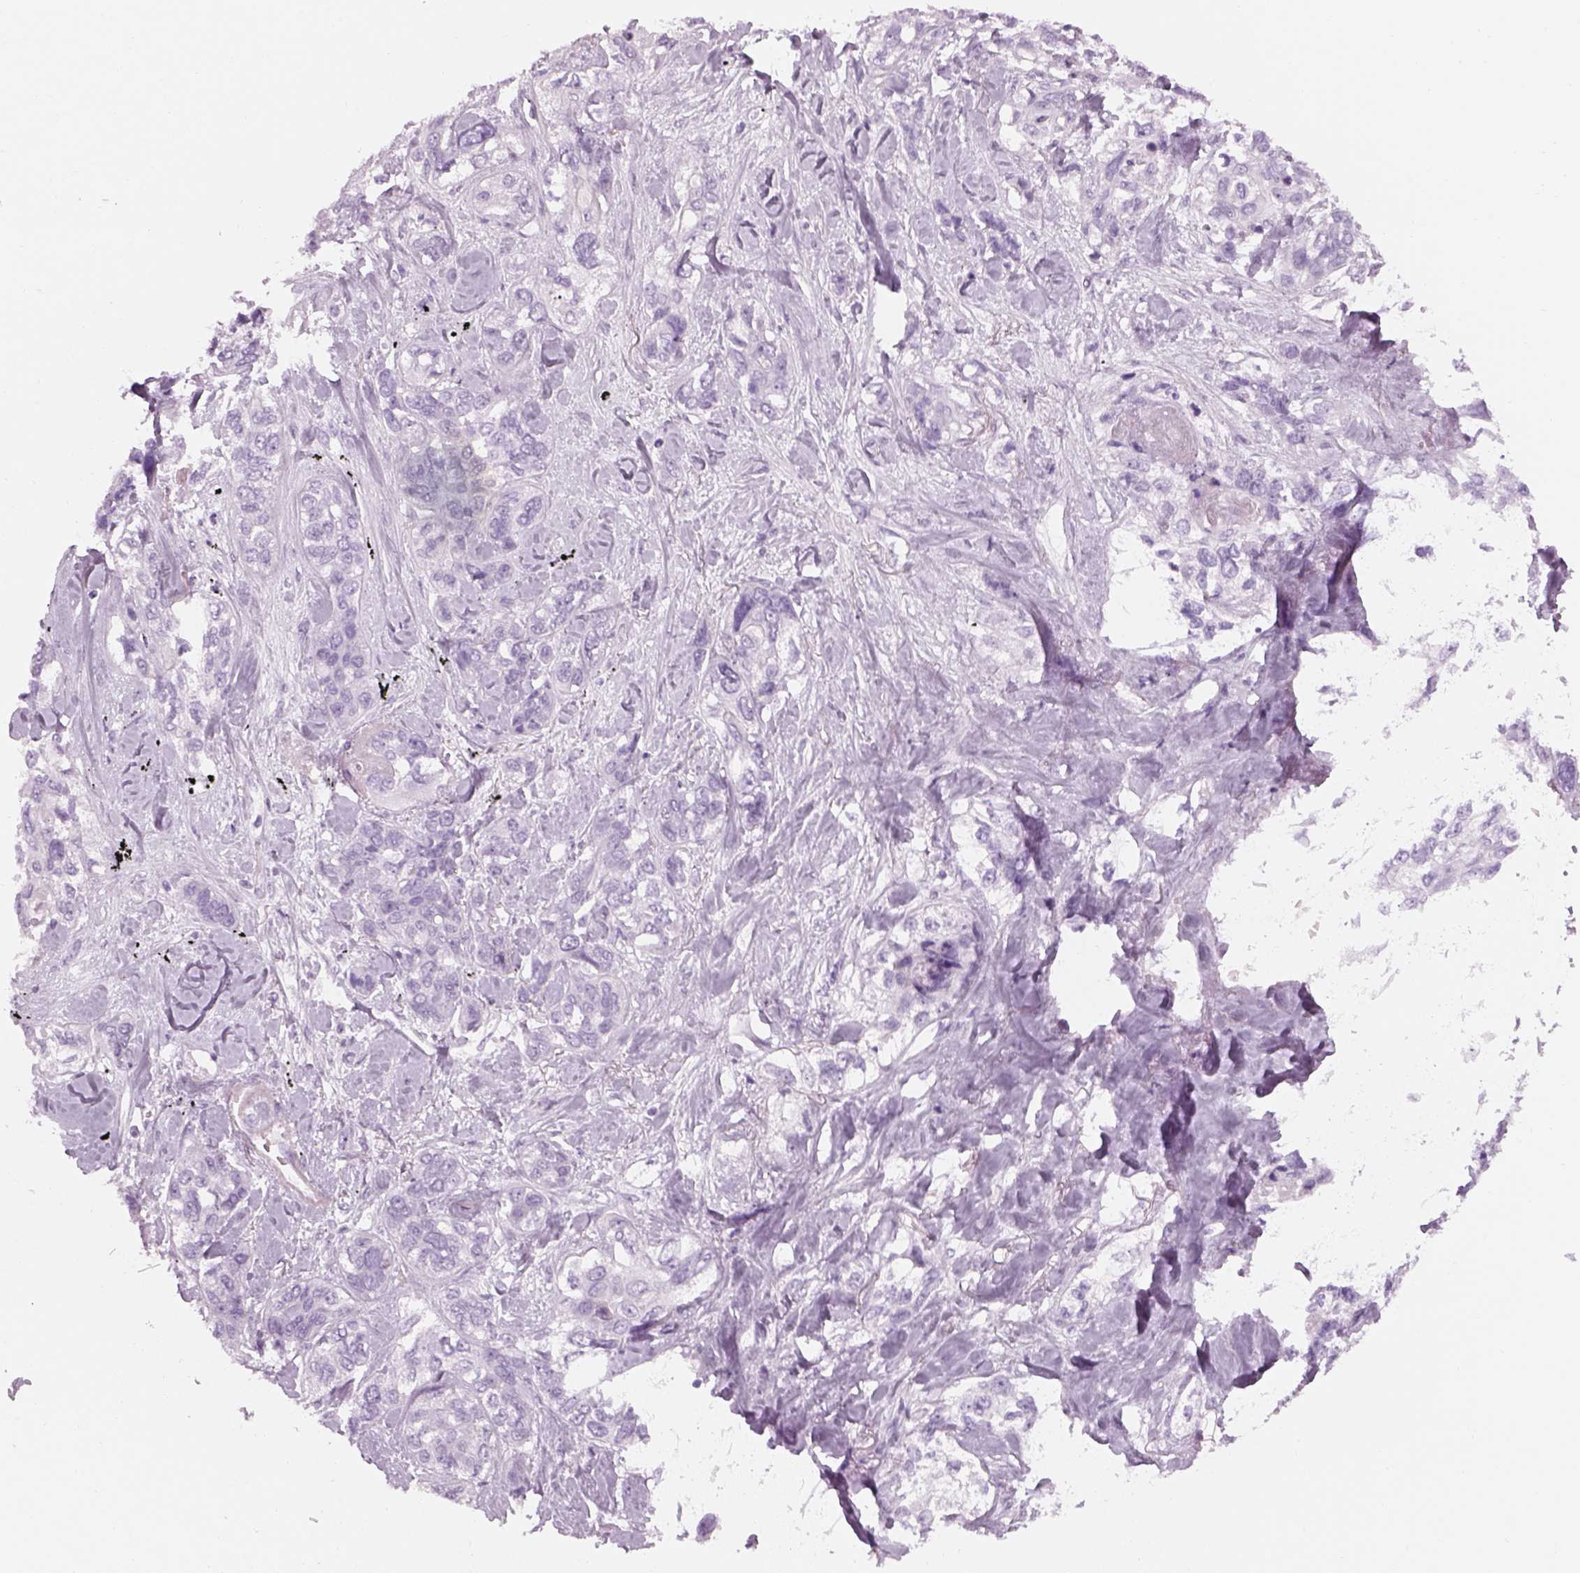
{"staining": {"intensity": "negative", "quantity": "none", "location": "none"}, "tissue": "lung cancer", "cell_type": "Tumor cells", "image_type": "cancer", "snomed": [{"axis": "morphology", "description": "Squamous cell carcinoma, NOS"}, {"axis": "topography", "description": "Lung"}], "caption": "The micrograph exhibits no staining of tumor cells in lung squamous cell carcinoma. (DAB (3,3'-diaminobenzidine) immunohistochemistry, high magnification).", "gene": "GAS2L2", "patient": {"sex": "female", "age": 70}}